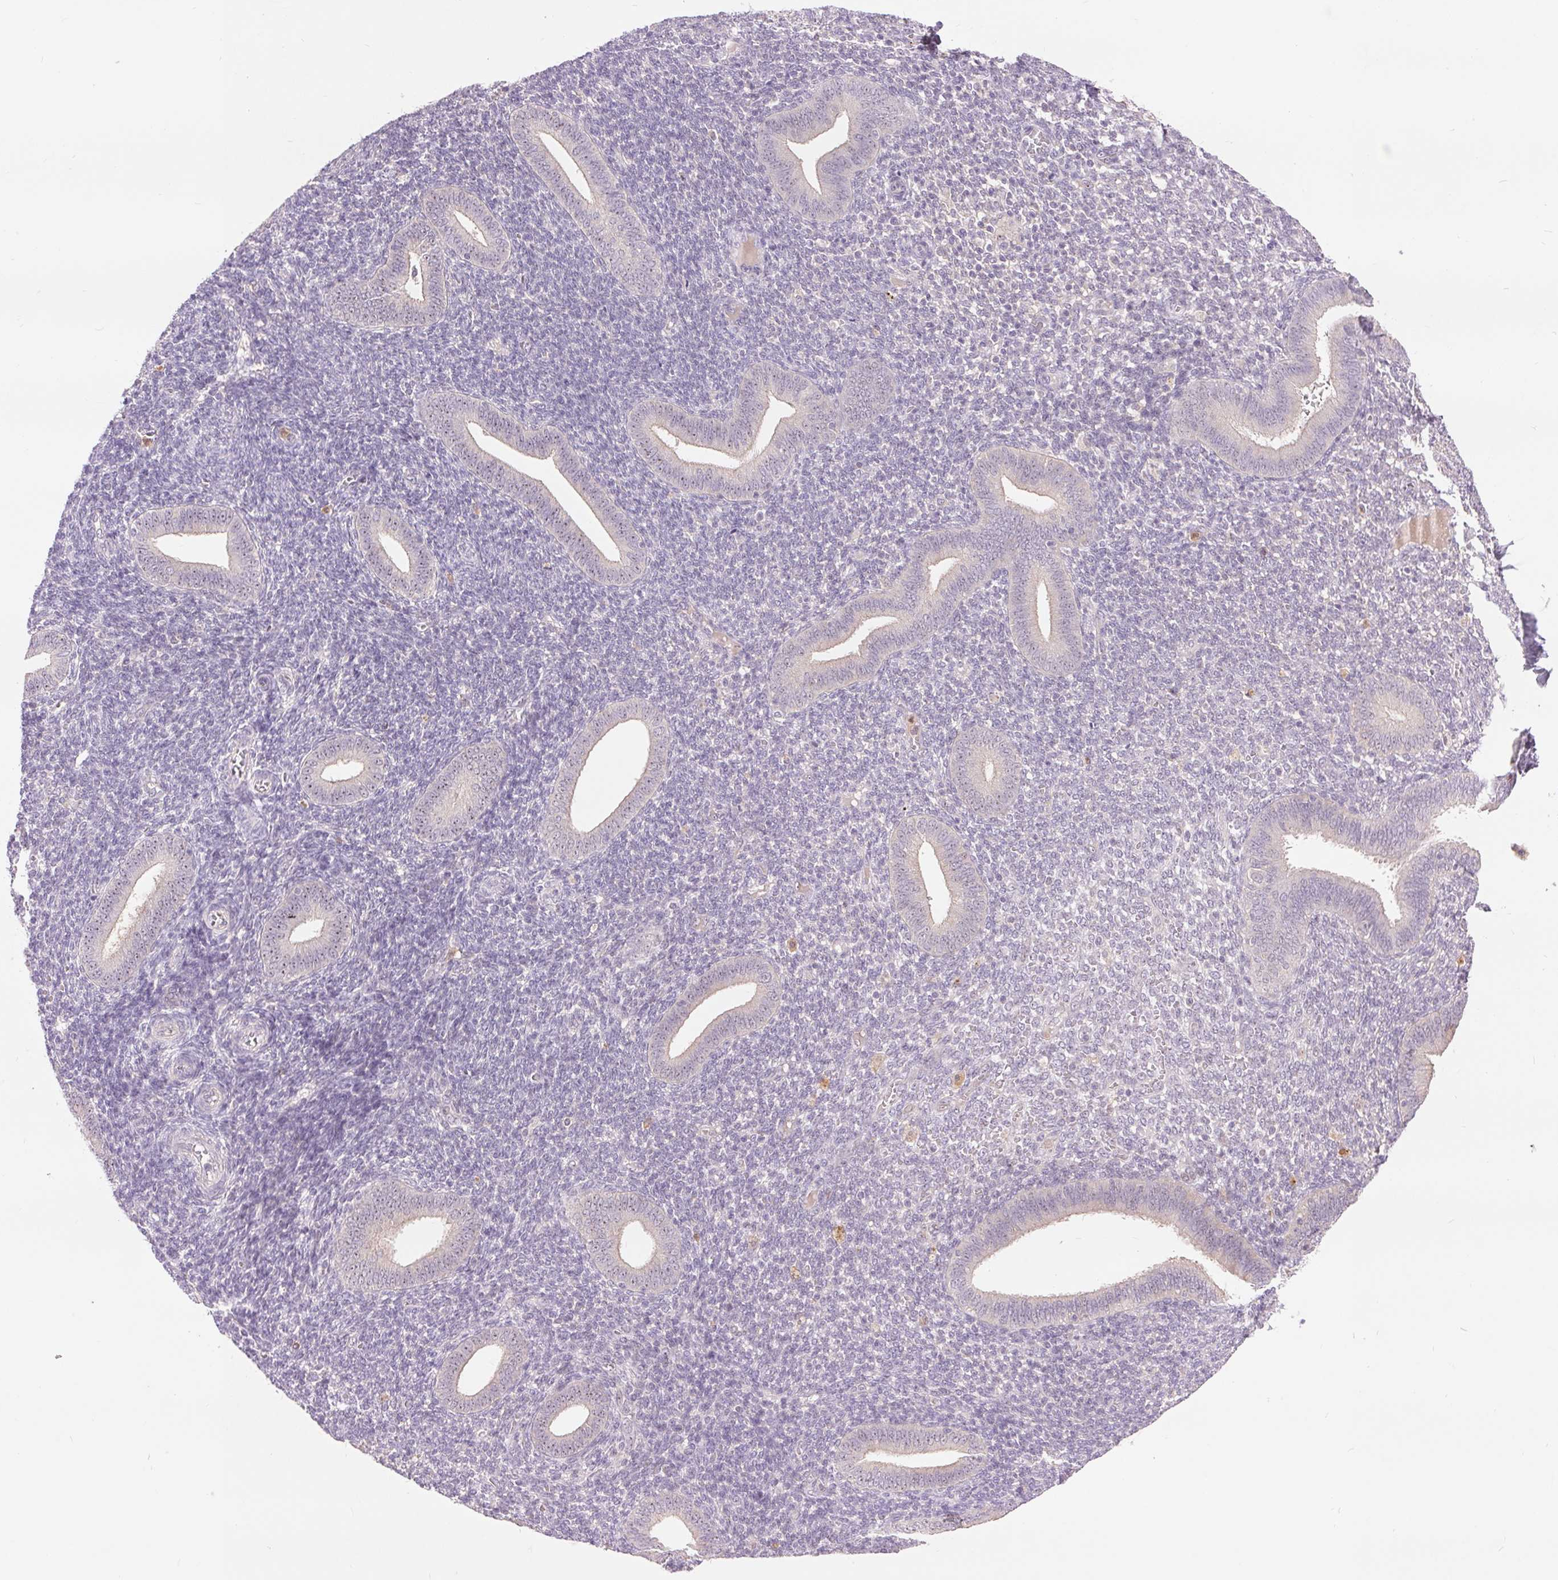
{"staining": {"intensity": "negative", "quantity": "none", "location": "none"}, "tissue": "endometrium", "cell_type": "Cells in endometrial stroma", "image_type": "normal", "snomed": [{"axis": "morphology", "description": "Normal tissue, NOS"}, {"axis": "topography", "description": "Endometrium"}], "caption": "DAB (3,3'-diaminobenzidine) immunohistochemical staining of normal endometrium reveals no significant positivity in cells in endometrial stroma.", "gene": "RANBP3L", "patient": {"sex": "female", "age": 25}}